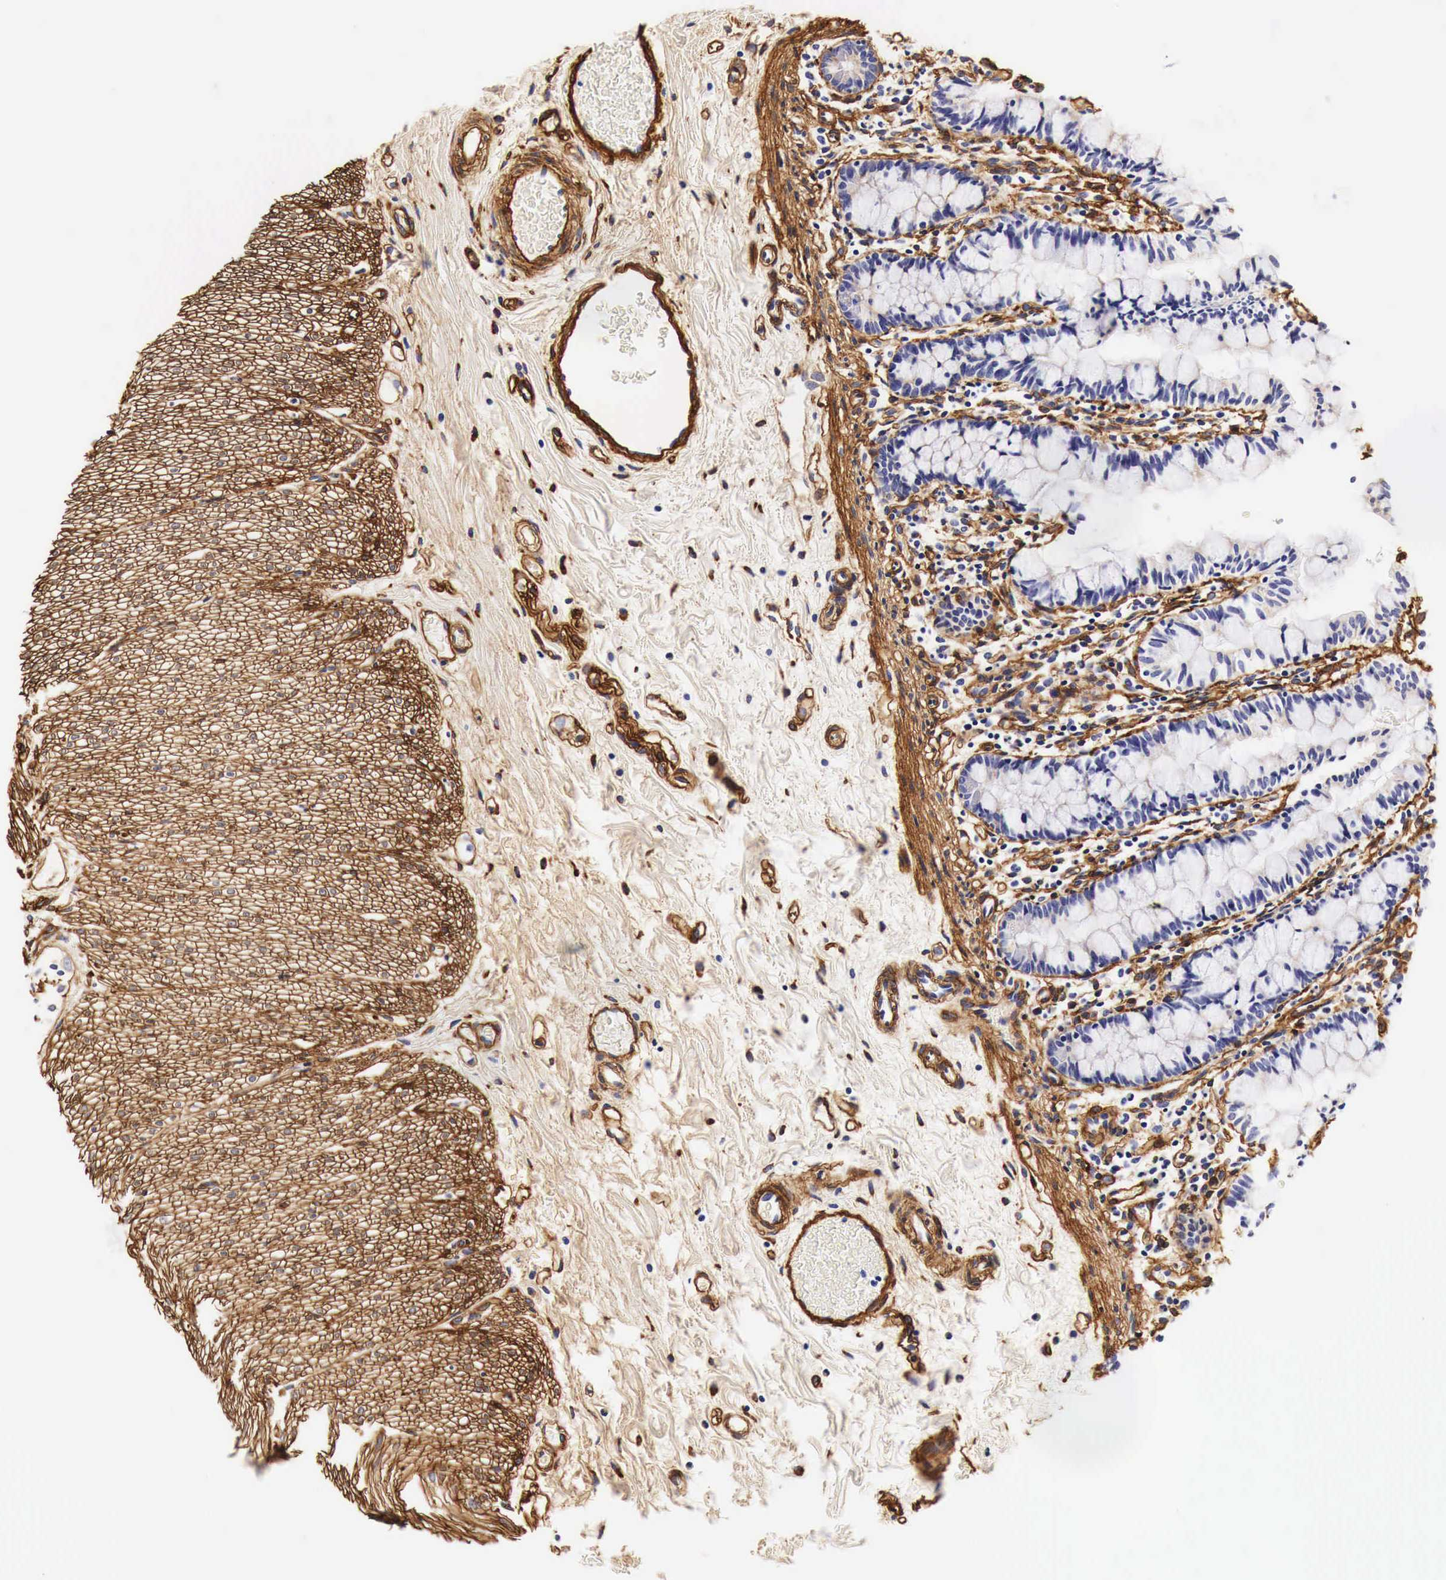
{"staining": {"intensity": "negative", "quantity": "none", "location": "none"}, "tissue": "small intestine", "cell_type": "Glandular cells", "image_type": "normal", "snomed": [{"axis": "morphology", "description": "Normal tissue, NOS"}, {"axis": "topography", "description": "Small intestine"}], "caption": "Immunohistochemical staining of benign small intestine demonstrates no significant staining in glandular cells. The staining was performed using DAB (3,3'-diaminobenzidine) to visualize the protein expression in brown, while the nuclei were stained in blue with hematoxylin (Magnification: 20x).", "gene": "LAMB2", "patient": {"sex": "male", "age": 1}}